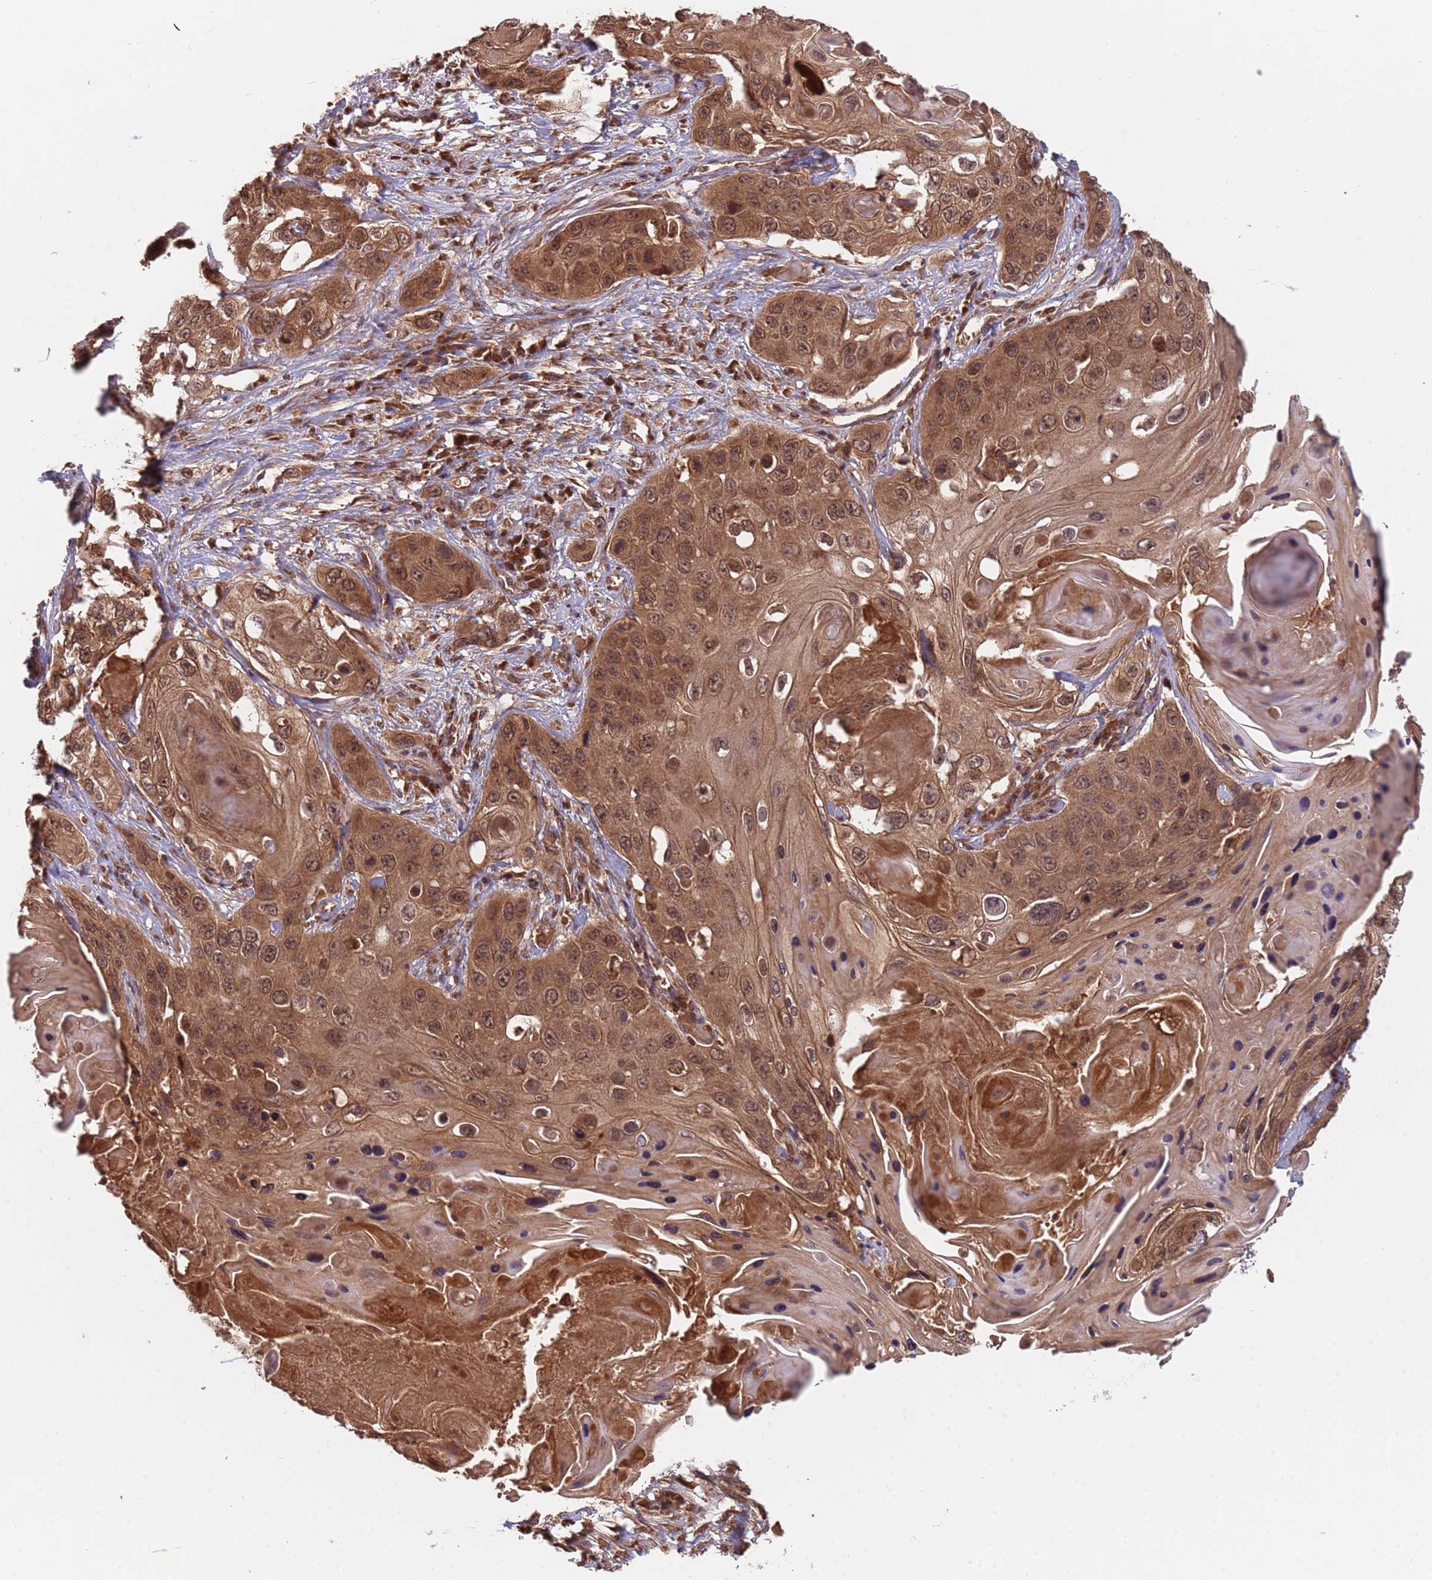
{"staining": {"intensity": "moderate", "quantity": ">75%", "location": "cytoplasmic/membranous,nuclear"}, "tissue": "skin cancer", "cell_type": "Tumor cells", "image_type": "cancer", "snomed": [{"axis": "morphology", "description": "Squamous cell carcinoma, NOS"}, {"axis": "topography", "description": "Skin"}], "caption": "Immunohistochemical staining of squamous cell carcinoma (skin) exhibits moderate cytoplasmic/membranous and nuclear protein staining in approximately >75% of tumor cells. The protein of interest is stained brown, and the nuclei are stained in blue (DAB (3,3'-diaminobenzidine) IHC with brightfield microscopy, high magnification).", "gene": "ERI1", "patient": {"sex": "male", "age": 55}}